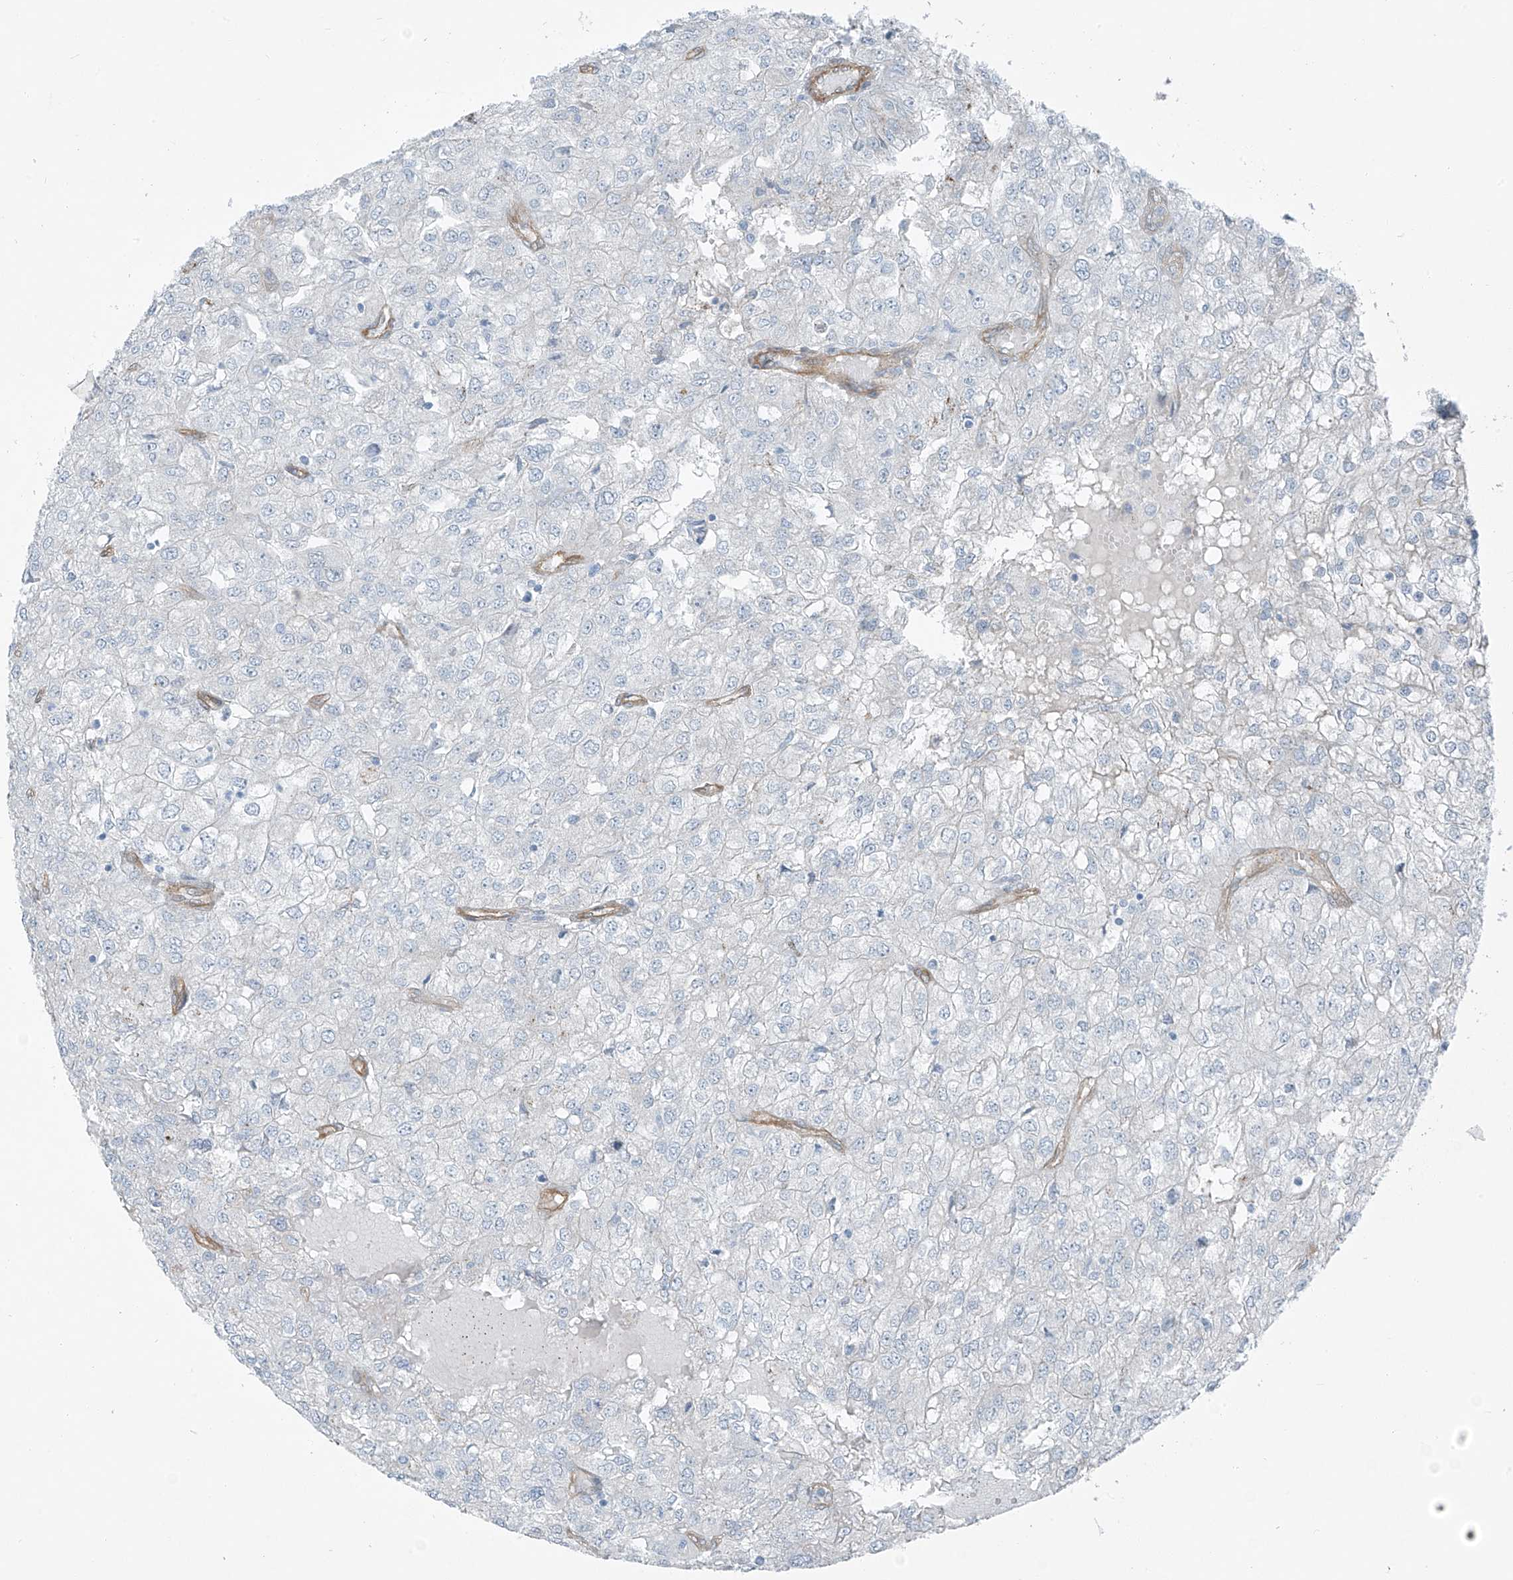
{"staining": {"intensity": "negative", "quantity": "none", "location": "none"}, "tissue": "renal cancer", "cell_type": "Tumor cells", "image_type": "cancer", "snomed": [{"axis": "morphology", "description": "Adenocarcinoma, NOS"}, {"axis": "topography", "description": "Kidney"}], "caption": "Micrograph shows no protein expression in tumor cells of renal cancer tissue.", "gene": "TNS2", "patient": {"sex": "female", "age": 54}}